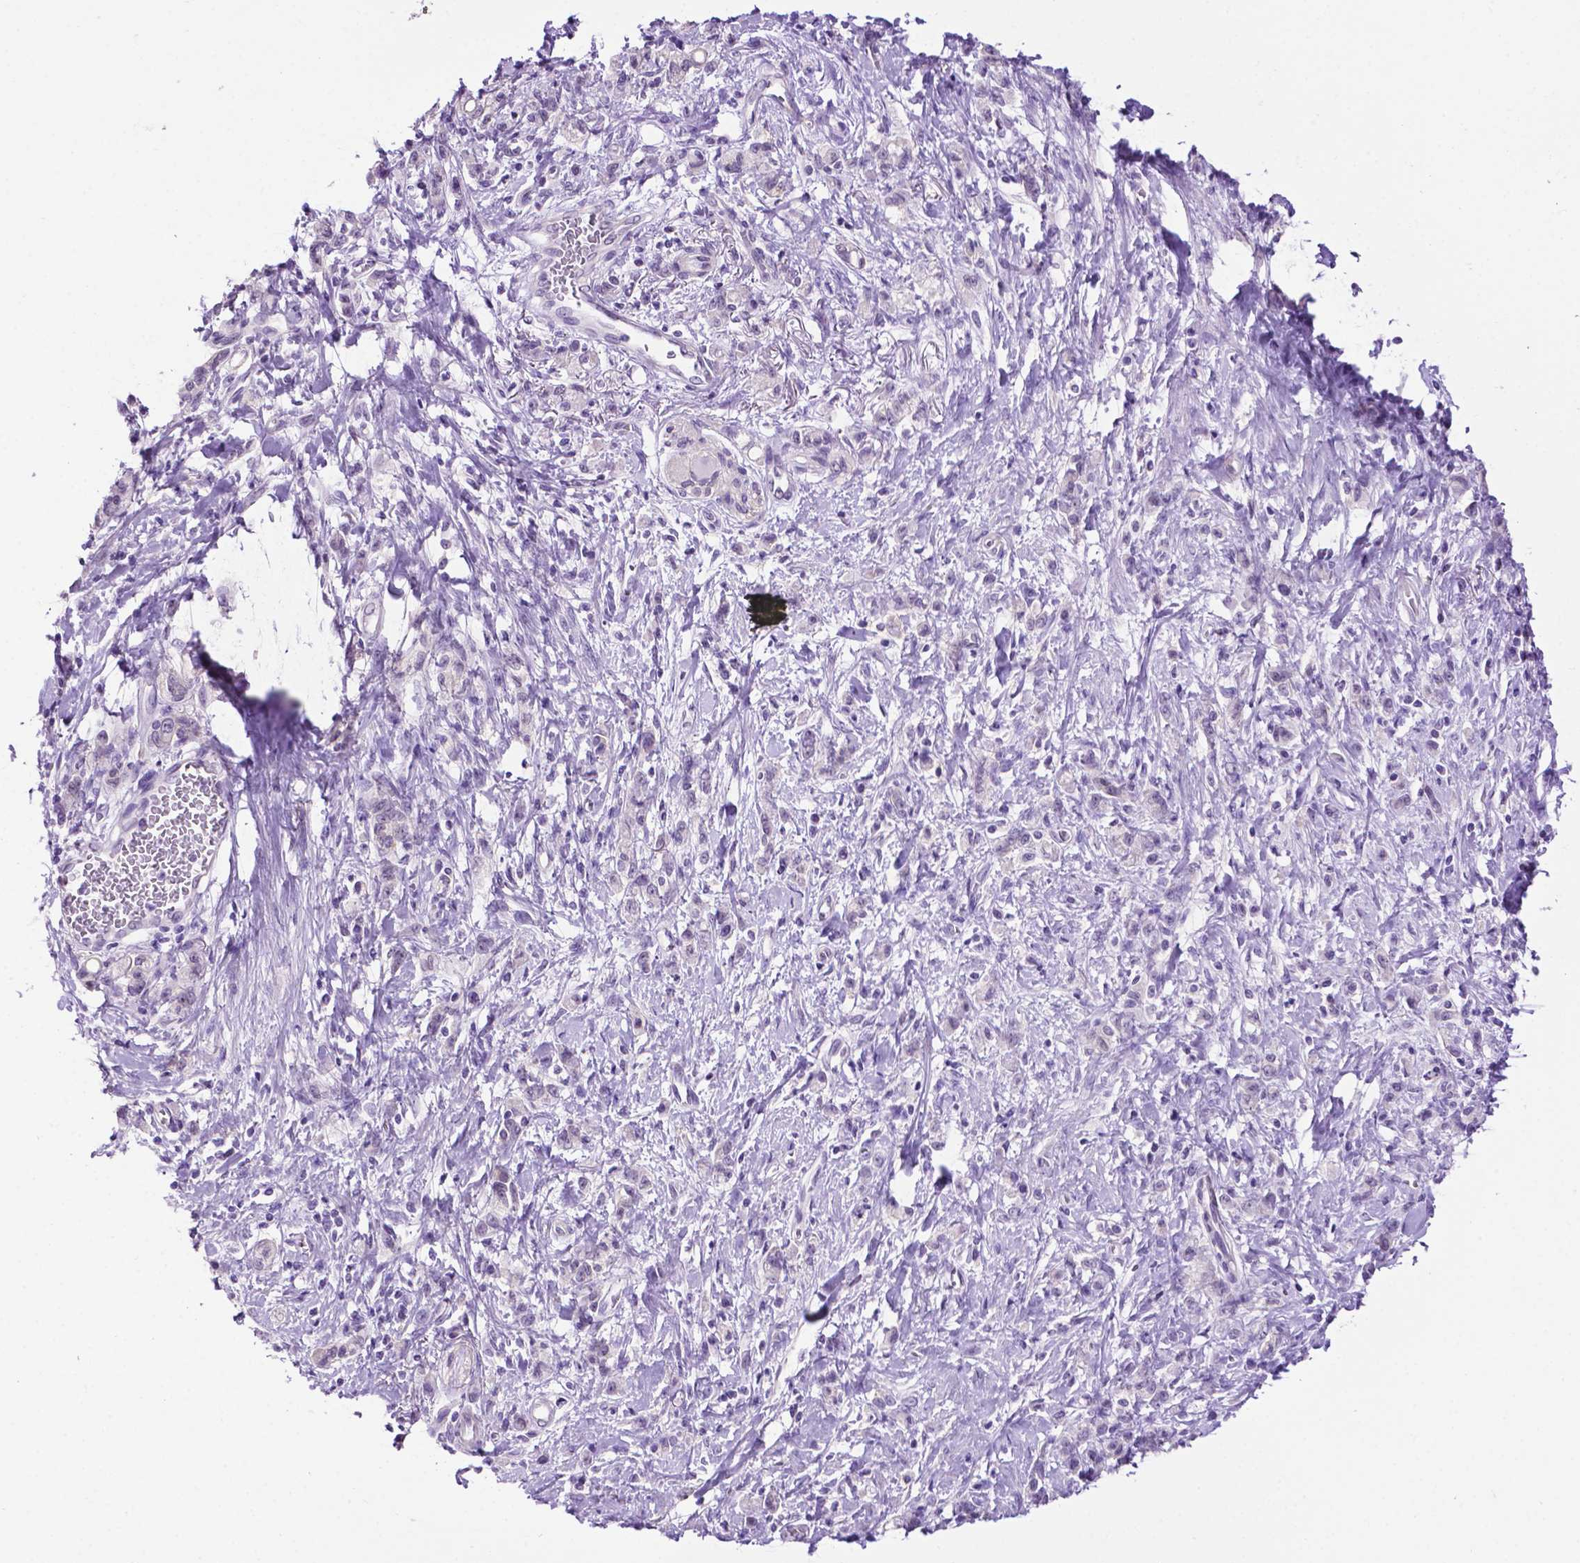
{"staining": {"intensity": "negative", "quantity": "none", "location": "none"}, "tissue": "stomach cancer", "cell_type": "Tumor cells", "image_type": "cancer", "snomed": [{"axis": "morphology", "description": "Adenocarcinoma, NOS"}, {"axis": "topography", "description": "Stomach"}], "caption": "Tumor cells show no significant positivity in stomach adenocarcinoma. (DAB IHC visualized using brightfield microscopy, high magnification).", "gene": "TACSTD2", "patient": {"sex": "male", "age": 77}}